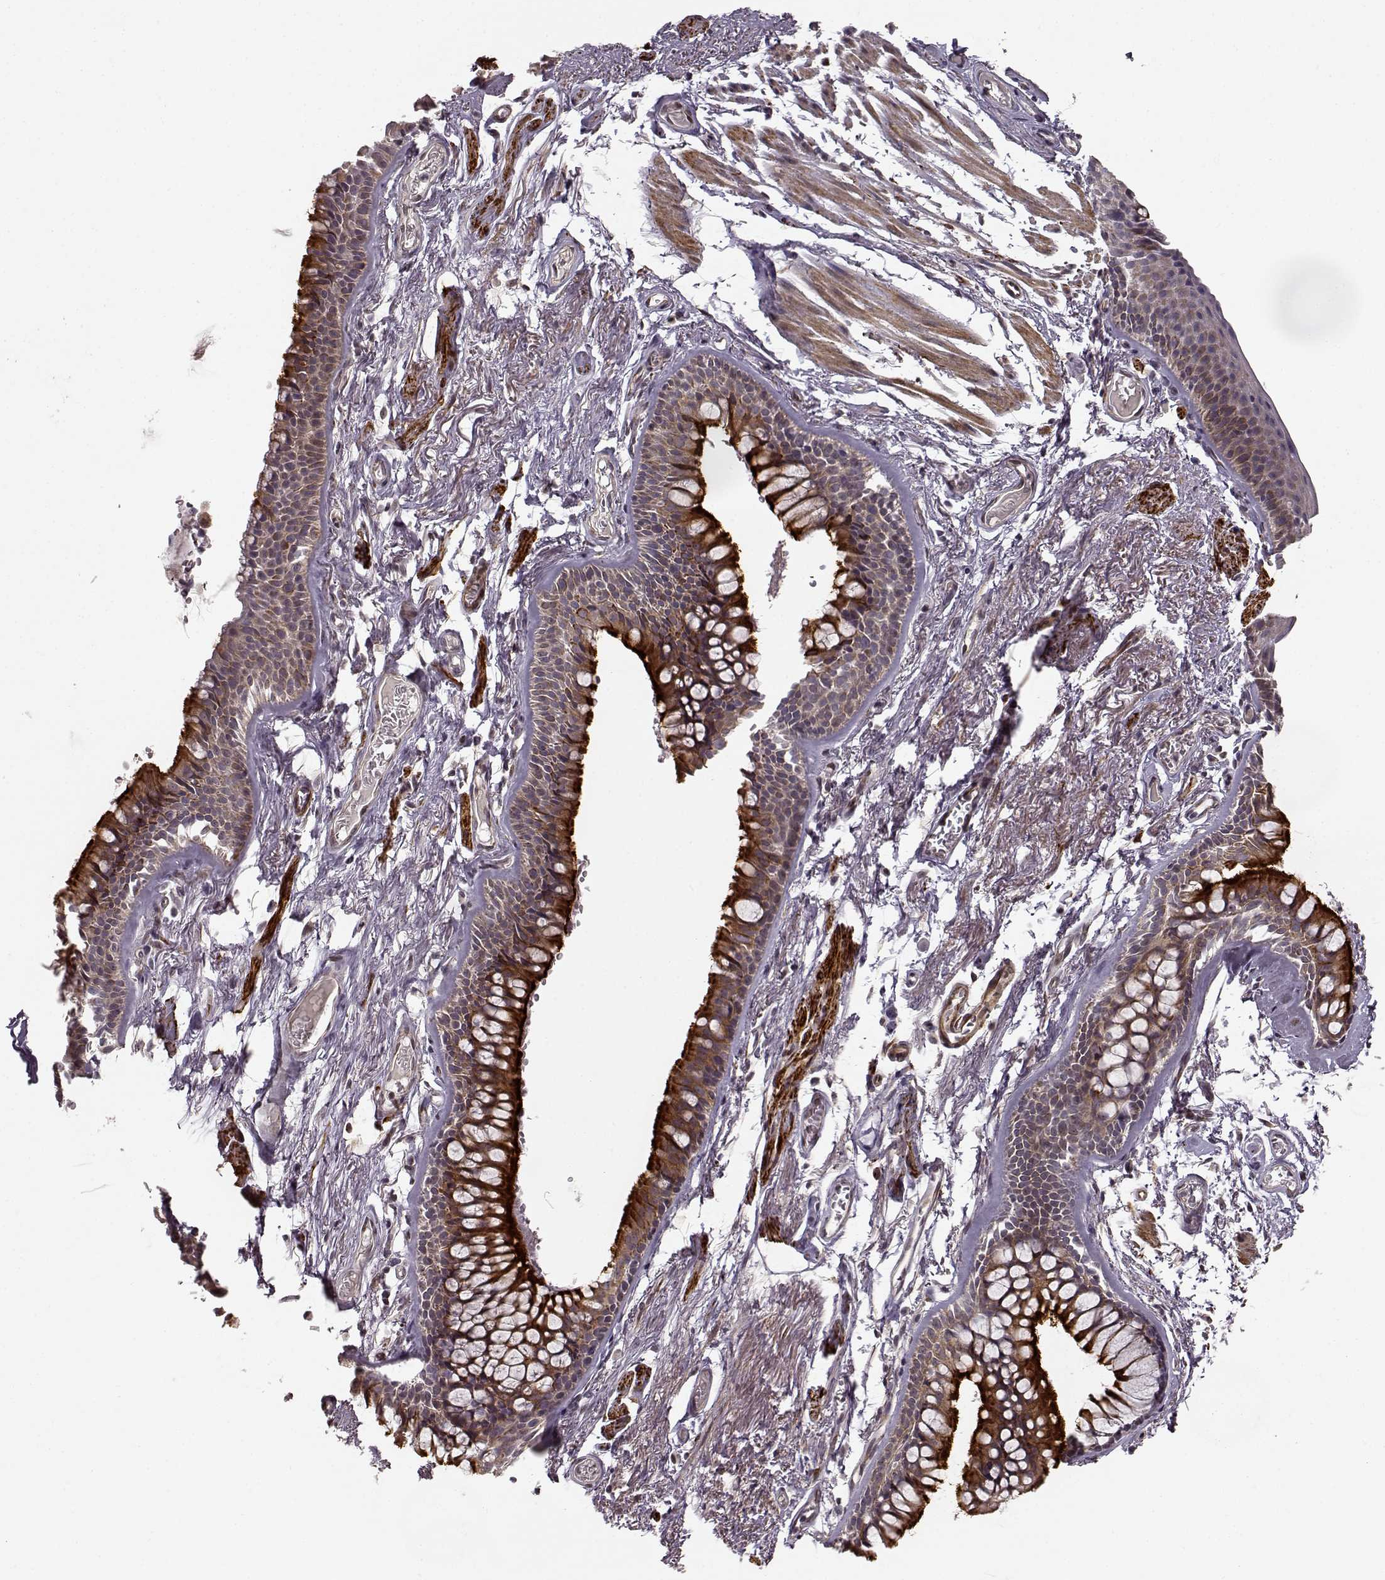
{"staining": {"intensity": "negative", "quantity": "none", "location": "none"}, "tissue": "adipose tissue", "cell_type": "Adipocytes", "image_type": "normal", "snomed": [{"axis": "morphology", "description": "Normal tissue, NOS"}, {"axis": "topography", "description": "Cartilage tissue"}, {"axis": "topography", "description": "Bronchus"}], "caption": "High power microscopy histopathology image of an immunohistochemistry (IHC) image of unremarkable adipose tissue, revealing no significant positivity in adipocytes.", "gene": "MTR", "patient": {"sex": "female", "age": 79}}